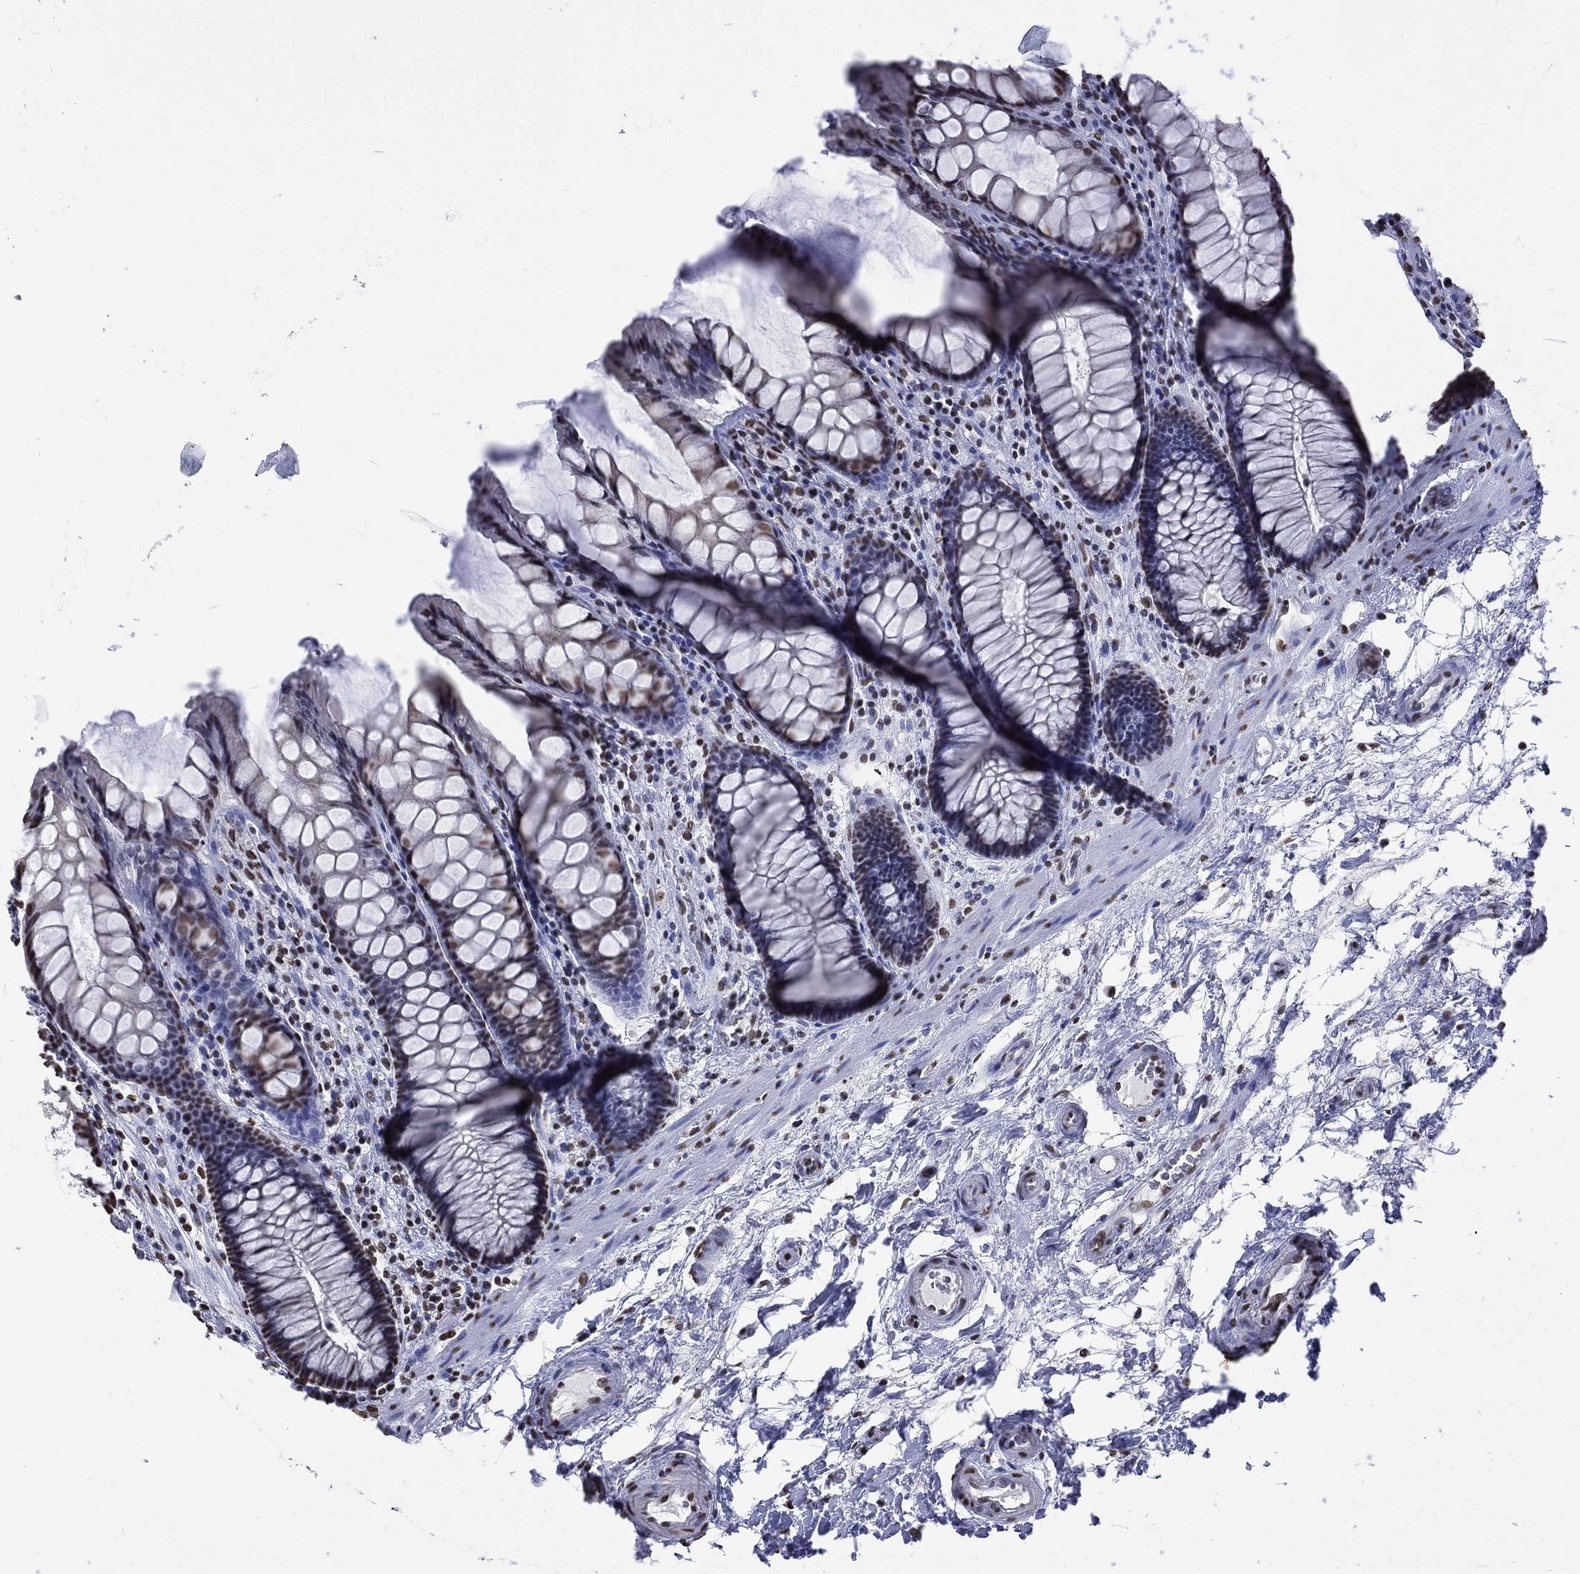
{"staining": {"intensity": "moderate", "quantity": "25%-75%", "location": "nuclear"}, "tissue": "rectum", "cell_type": "Glandular cells", "image_type": "normal", "snomed": [{"axis": "morphology", "description": "Normal tissue, NOS"}, {"axis": "topography", "description": "Rectum"}], "caption": "Unremarkable rectum was stained to show a protein in brown. There is medium levels of moderate nuclear staining in approximately 25%-75% of glandular cells. (DAB IHC with brightfield microscopy, high magnification).", "gene": "RETREG2", "patient": {"sex": "female", "age": 58}}